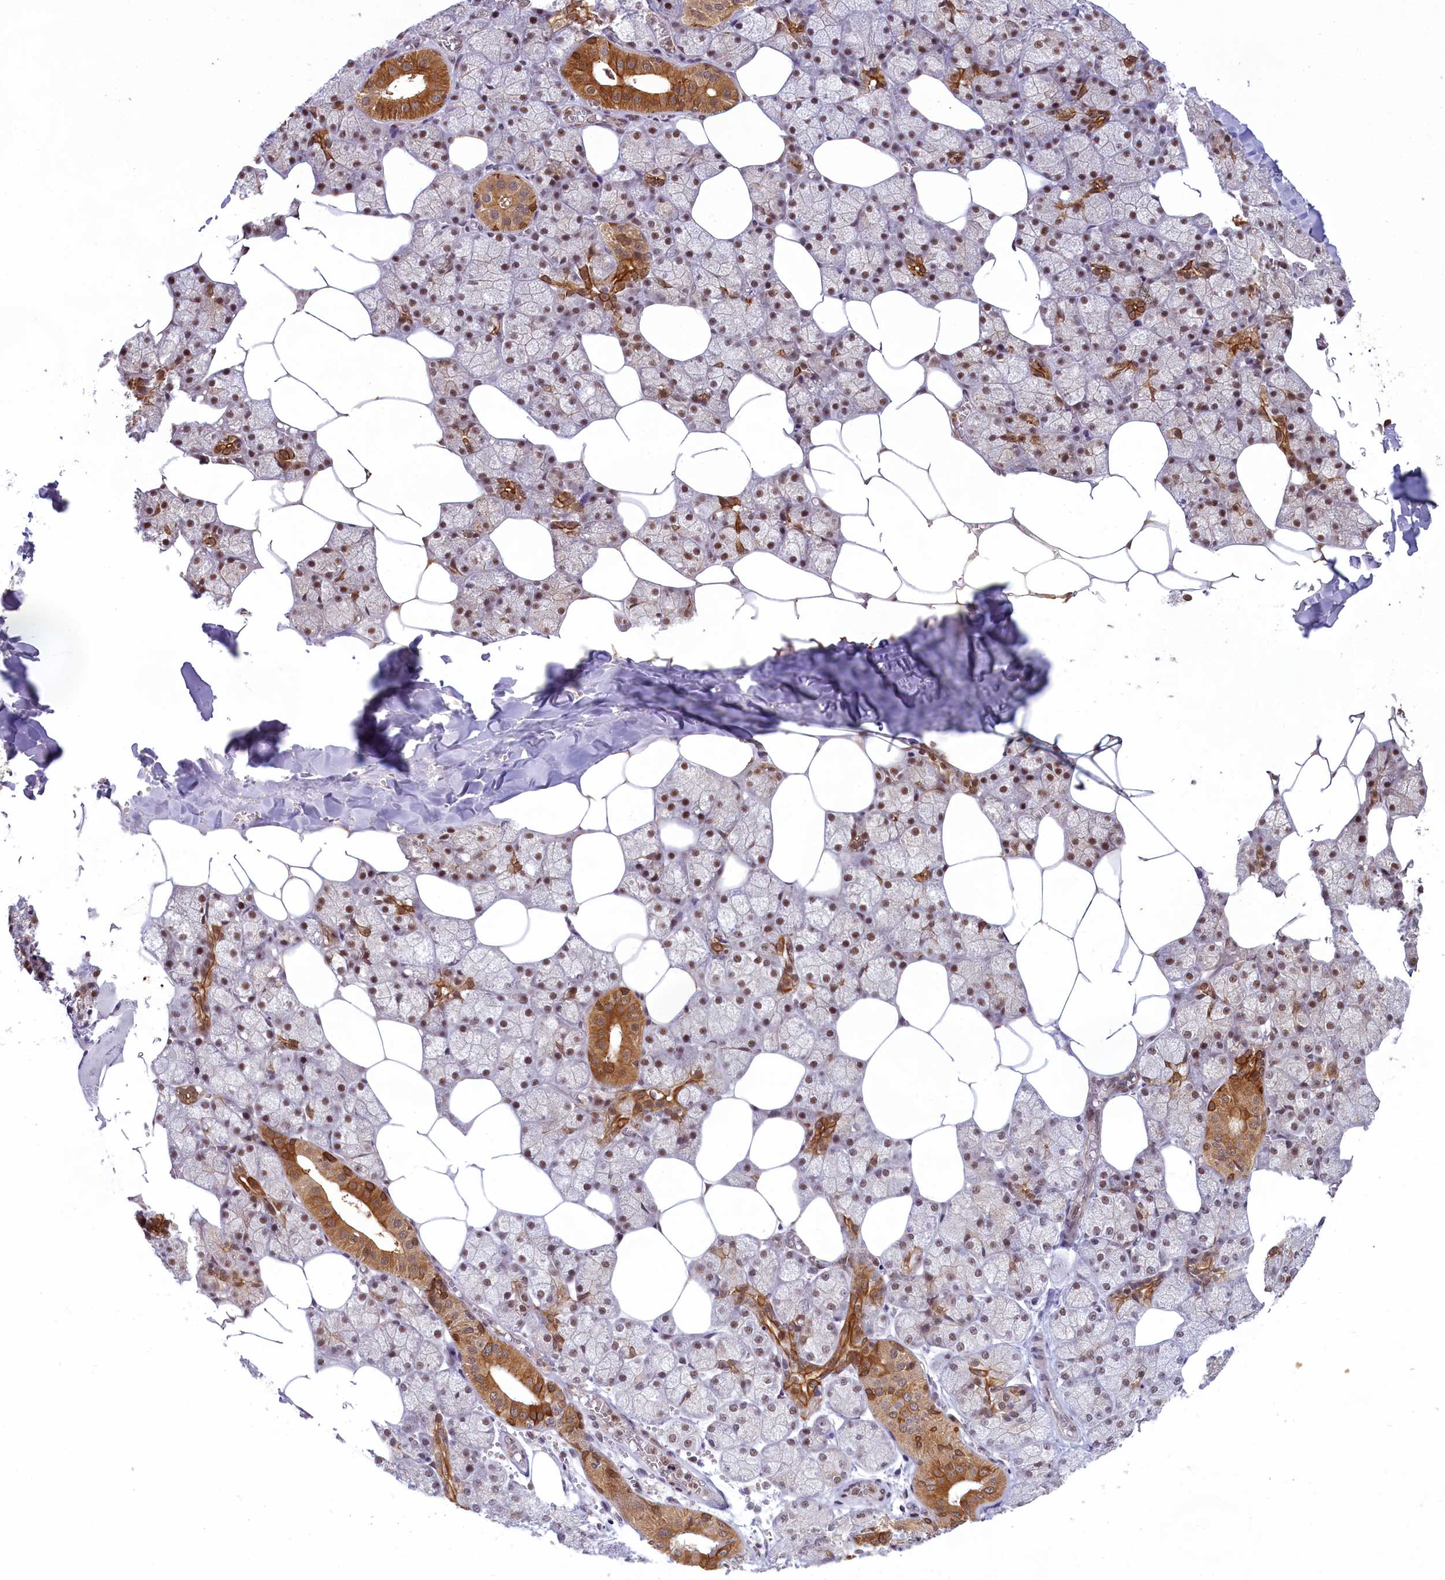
{"staining": {"intensity": "strong", "quantity": ">75%", "location": "cytoplasmic/membranous,nuclear"}, "tissue": "salivary gland", "cell_type": "Glandular cells", "image_type": "normal", "snomed": [{"axis": "morphology", "description": "Normal tissue, NOS"}, {"axis": "topography", "description": "Salivary gland"}], "caption": "This photomicrograph exhibits unremarkable salivary gland stained with IHC to label a protein in brown. The cytoplasmic/membranous,nuclear of glandular cells show strong positivity for the protein. Nuclei are counter-stained blue.", "gene": "CARD8", "patient": {"sex": "male", "age": 62}}